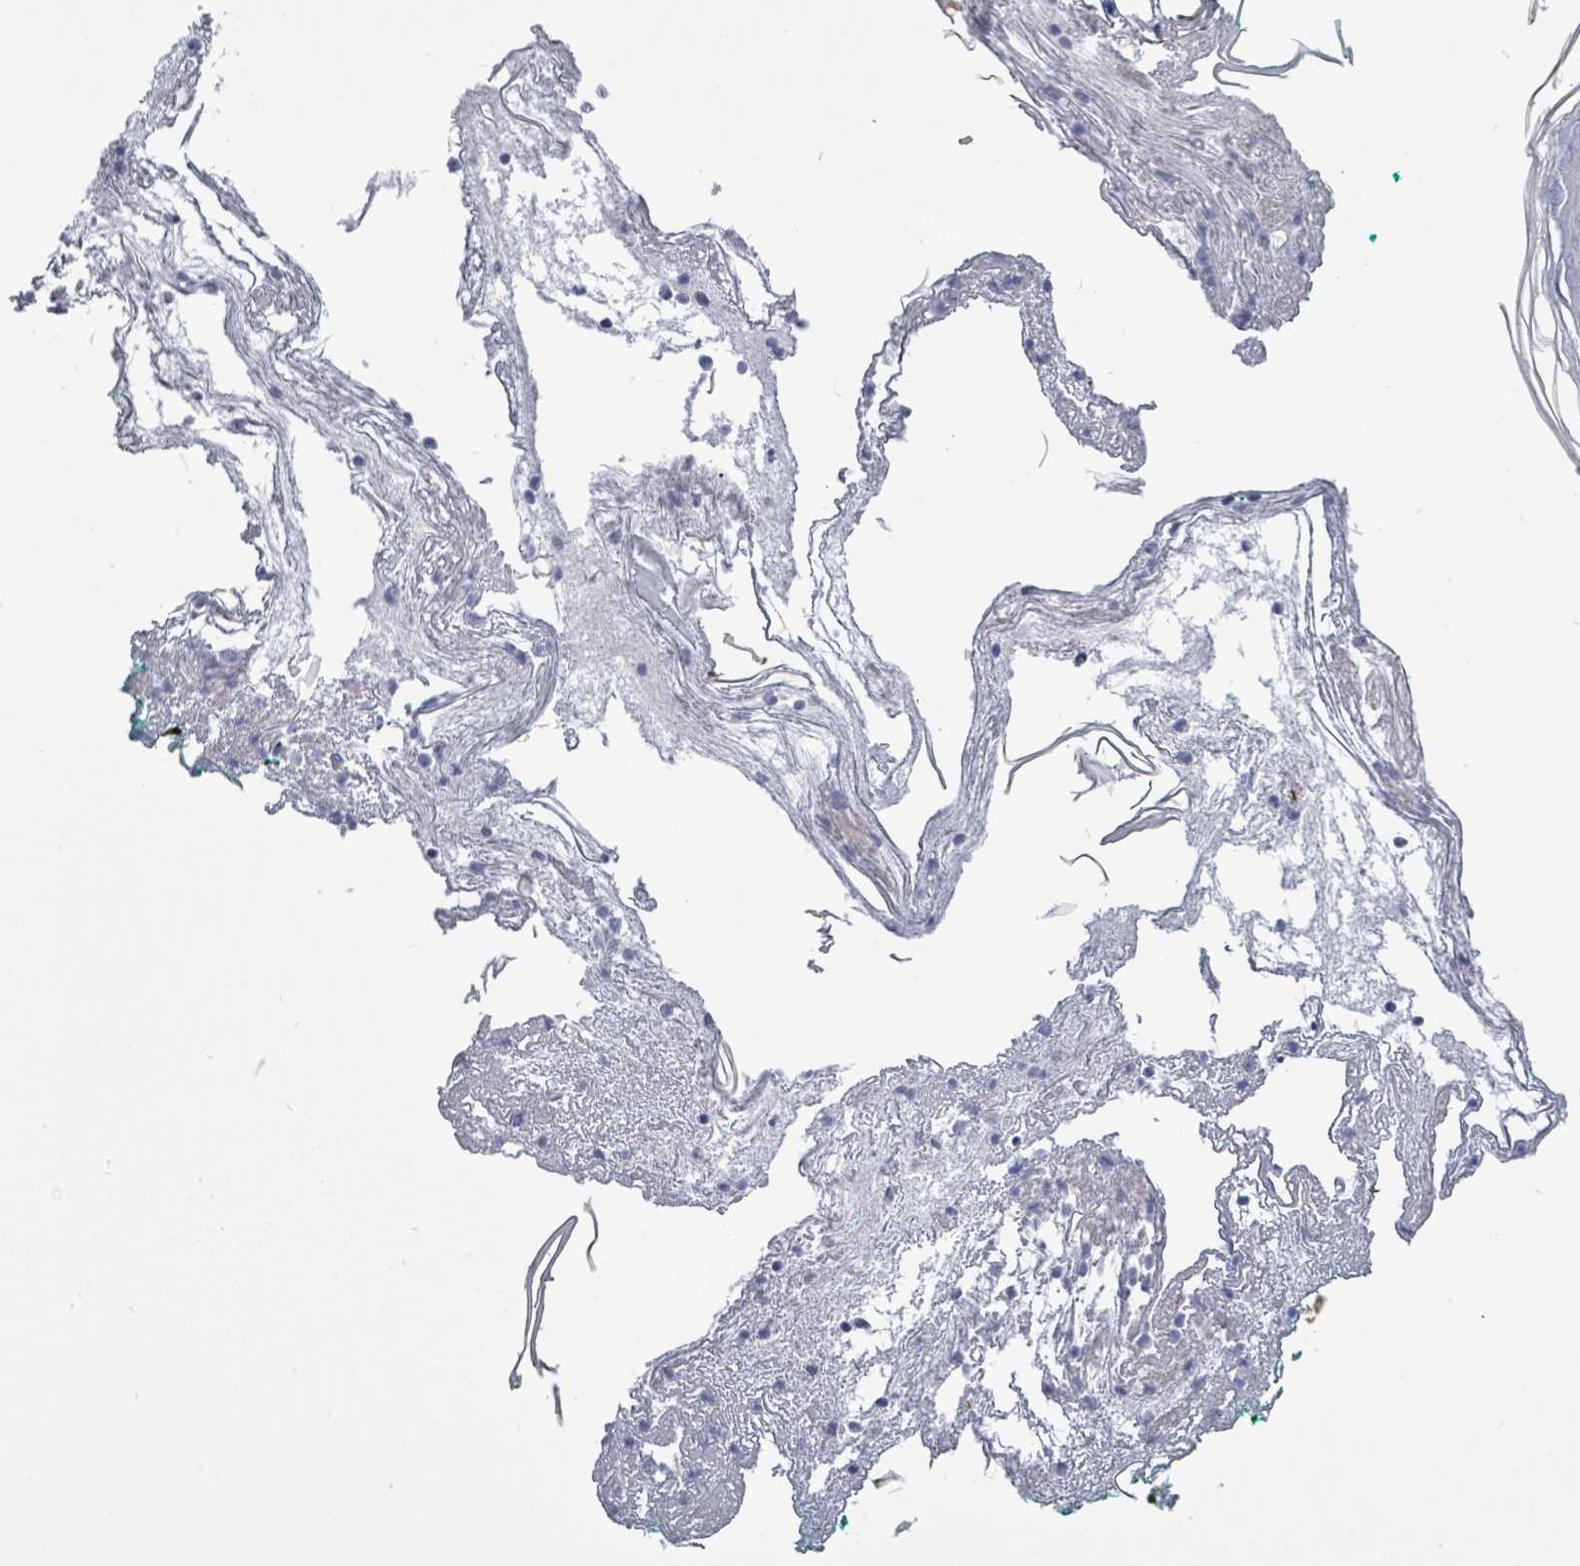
{"staining": {"intensity": "negative", "quantity": "none", "location": "none"}, "tissue": "skin", "cell_type": "Fibroblasts", "image_type": "normal", "snomed": [{"axis": "morphology", "description": "Normal tissue, NOS"}, {"axis": "morphology", "description": "Malignant melanoma, NOS"}, {"axis": "topography", "description": "Skin"}], "caption": "Fibroblasts show no significant protein staining in normal skin. (DAB immunohistochemistry (IHC), high magnification).", "gene": "CT45A10", "patient": {"sex": "male", "age": 80}}